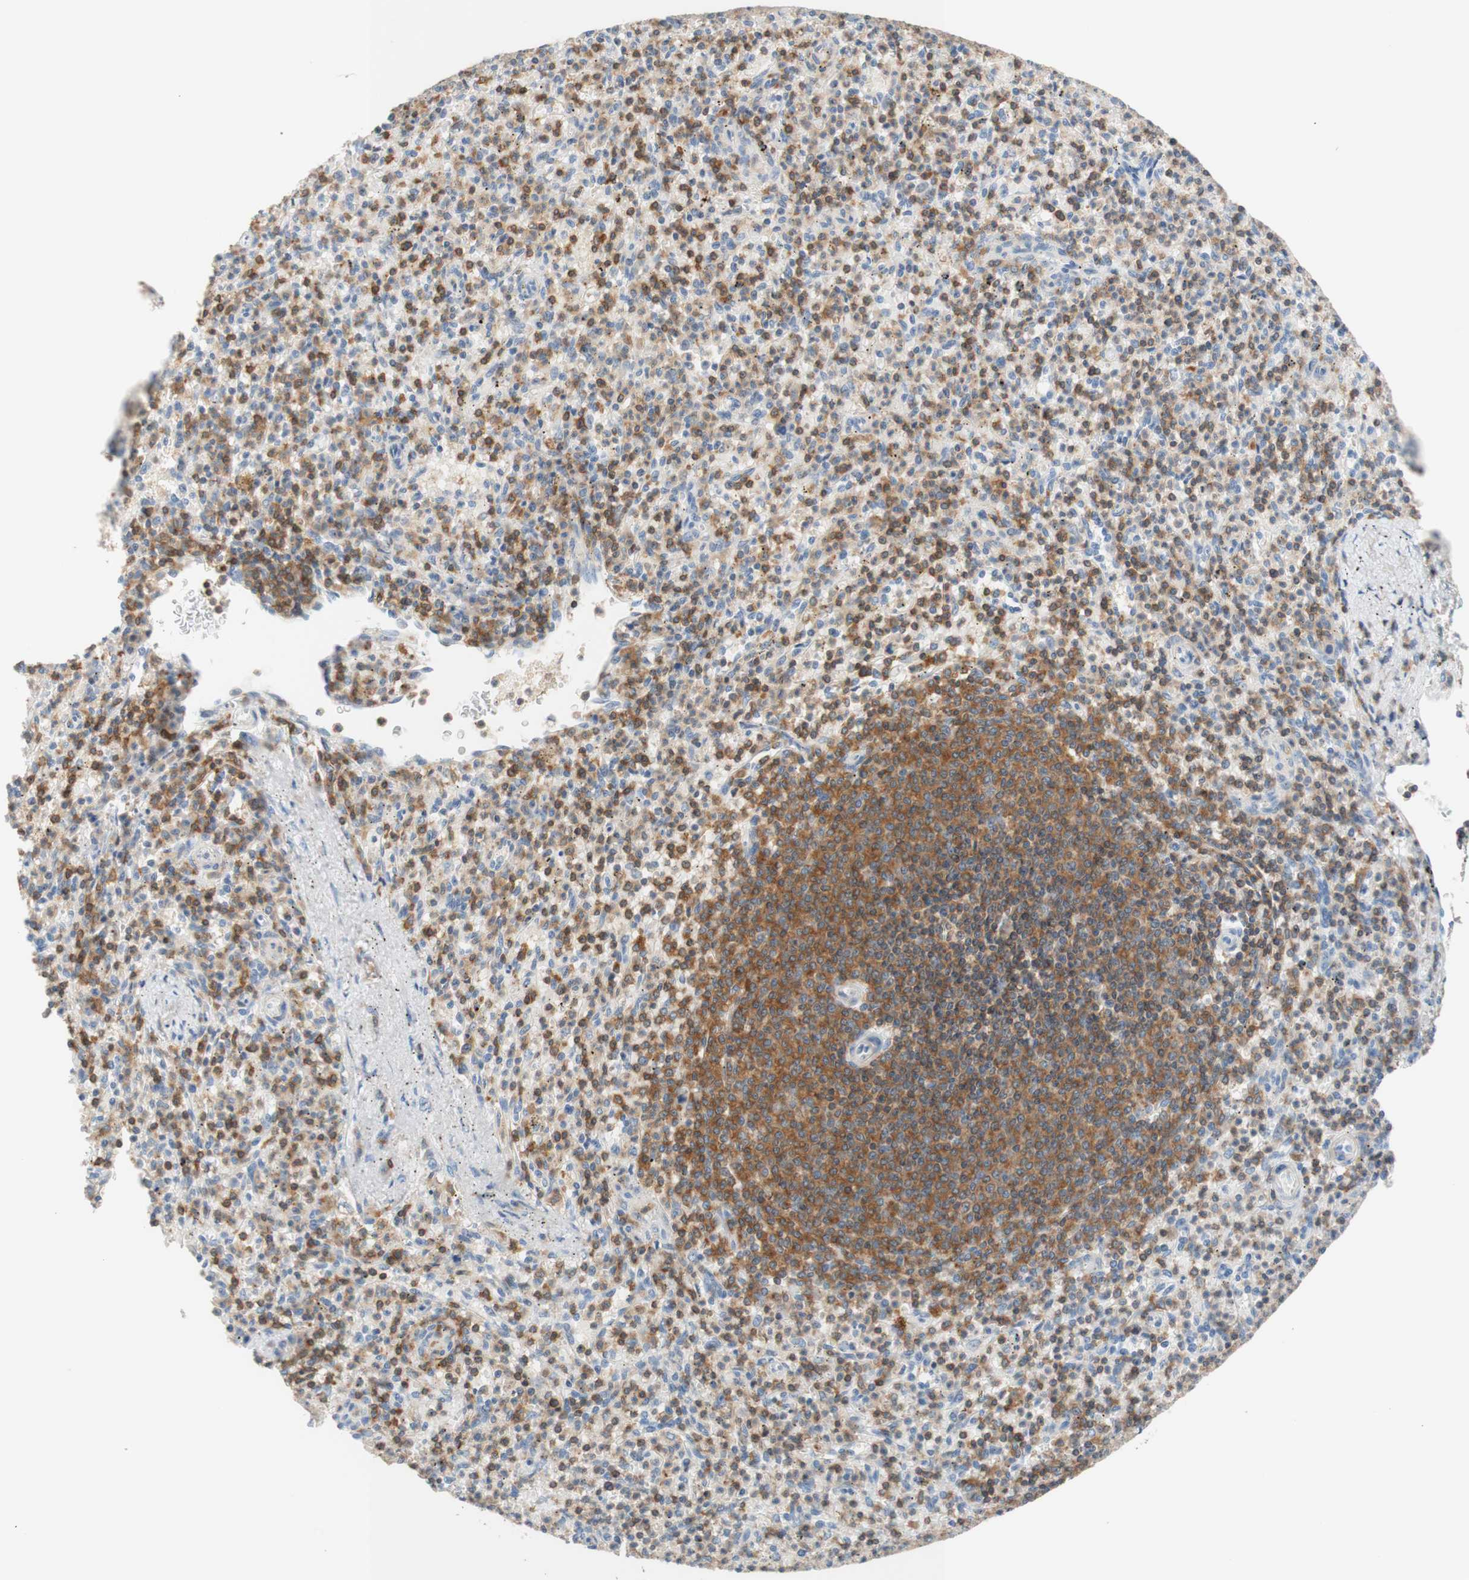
{"staining": {"intensity": "moderate", "quantity": "25%-75%", "location": "cytoplasmic/membranous"}, "tissue": "spleen", "cell_type": "Cells in red pulp", "image_type": "normal", "snomed": [{"axis": "morphology", "description": "Normal tissue, NOS"}, {"axis": "topography", "description": "Spleen"}], "caption": "Moderate cytoplasmic/membranous expression is appreciated in about 25%-75% of cells in red pulp in unremarkable spleen. (DAB = brown stain, brightfield microscopy at high magnification).", "gene": "SPINK6", "patient": {"sex": "male", "age": 72}}